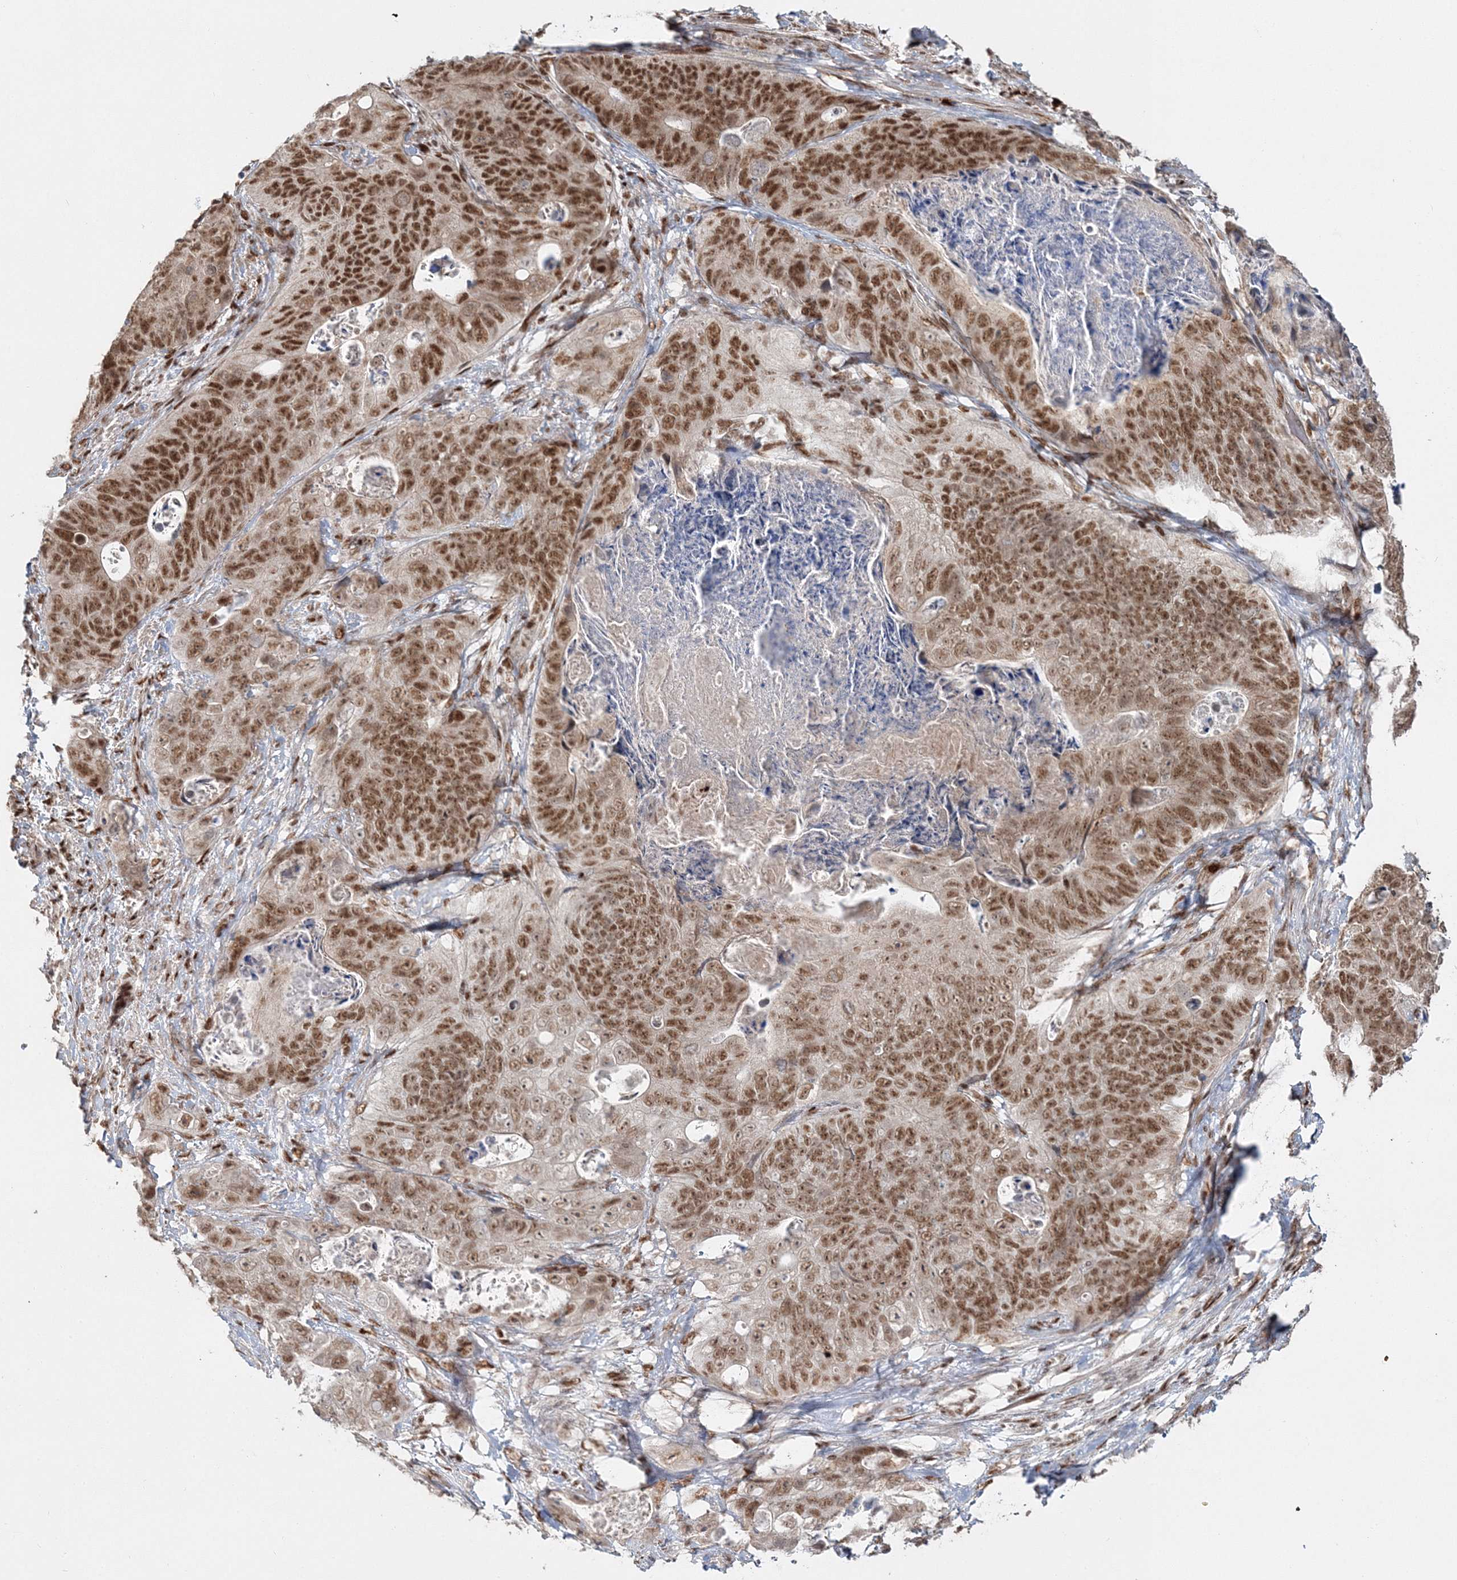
{"staining": {"intensity": "strong", "quantity": ">75%", "location": "nuclear"}, "tissue": "stomach cancer", "cell_type": "Tumor cells", "image_type": "cancer", "snomed": [{"axis": "morphology", "description": "Normal tissue, NOS"}, {"axis": "morphology", "description": "Adenocarcinoma, NOS"}, {"axis": "topography", "description": "Stomach"}], "caption": "A micrograph of adenocarcinoma (stomach) stained for a protein displays strong nuclear brown staining in tumor cells. (Stains: DAB in brown, nuclei in blue, Microscopy: brightfield microscopy at high magnification).", "gene": "QRICH1", "patient": {"sex": "female", "age": 89}}